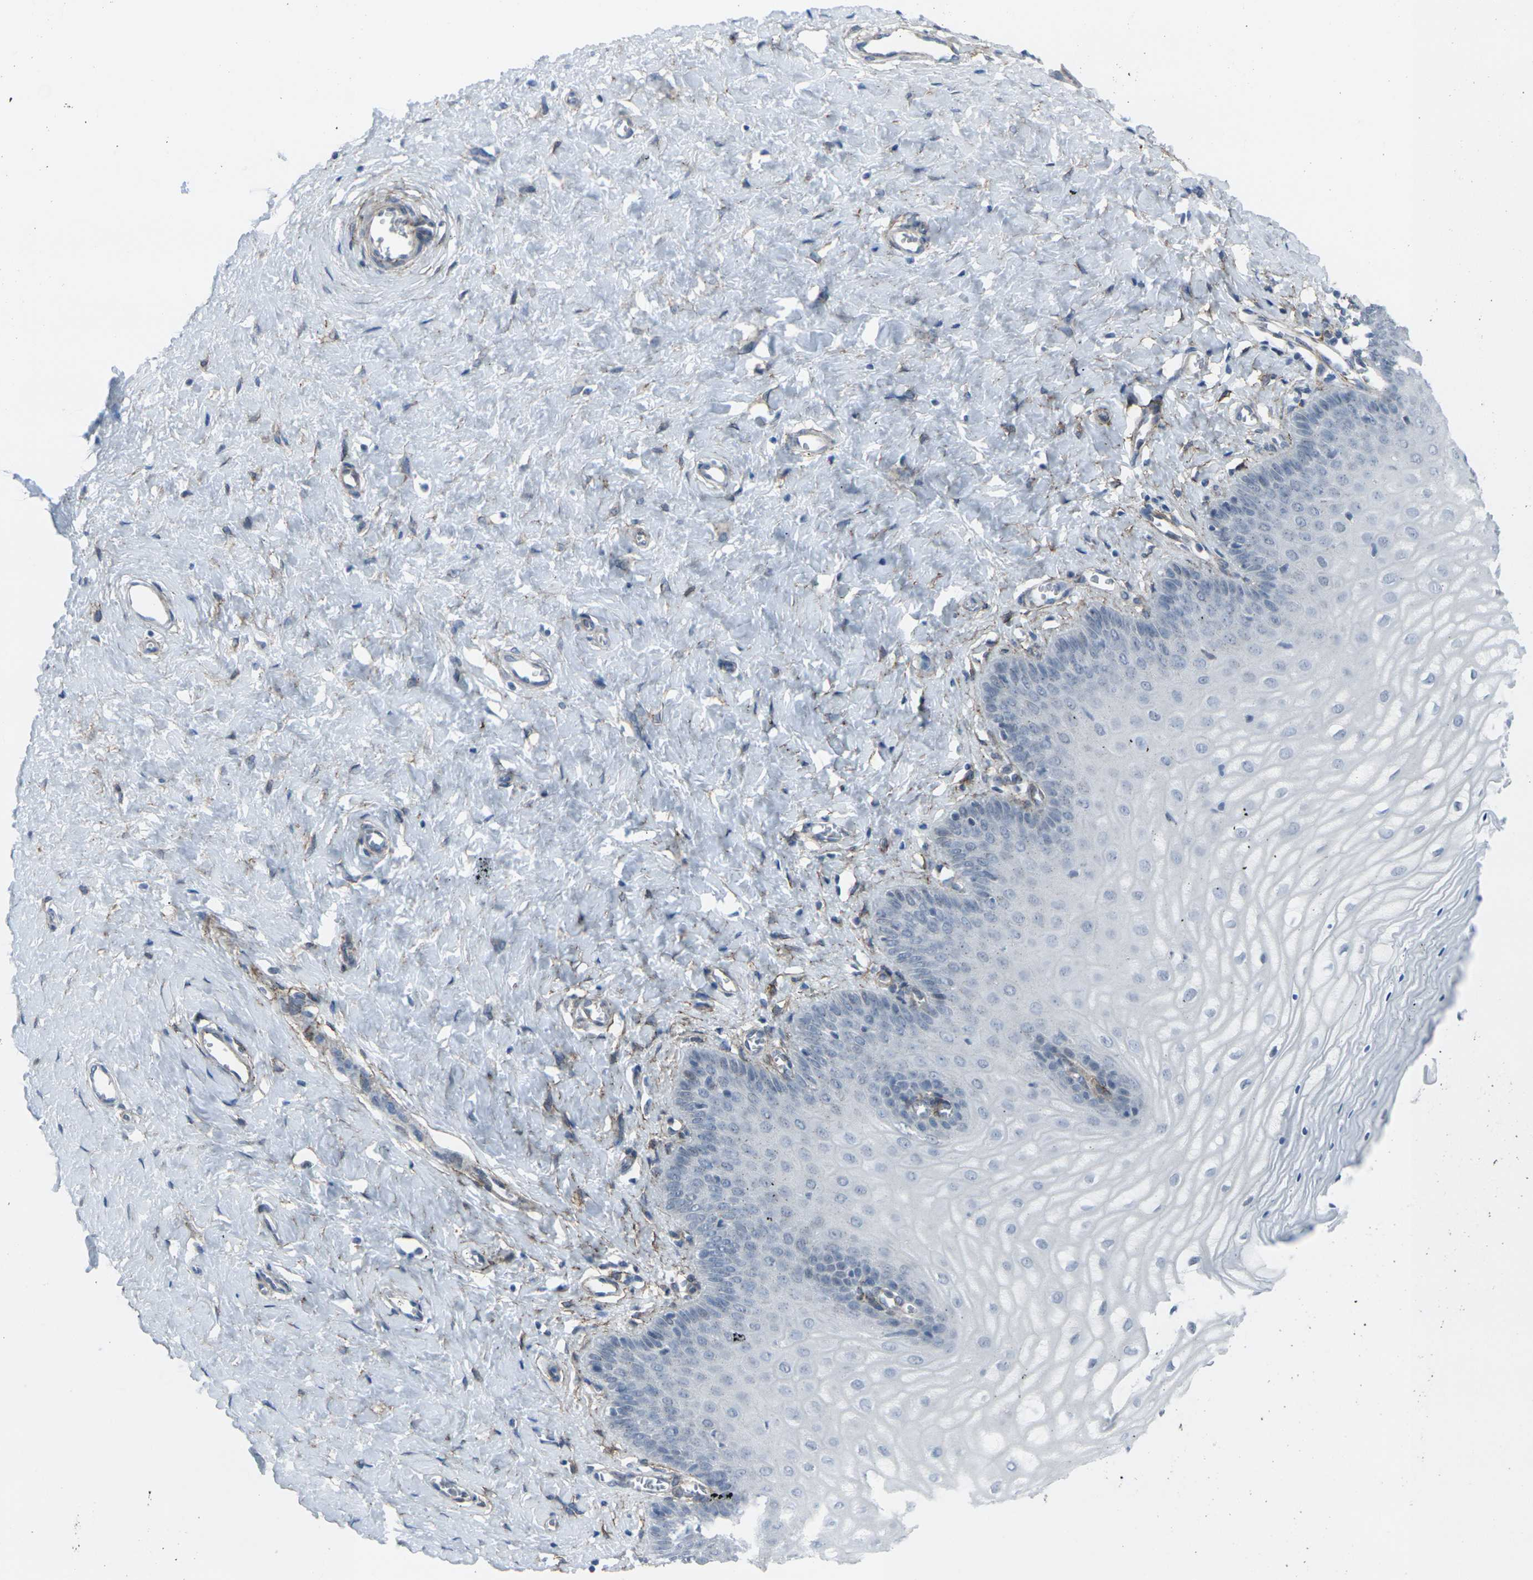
{"staining": {"intensity": "moderate", "quantity": "25%-75%", "location": "cytoplasmic/membranous"}, "tissue": "cervix", "cell_type": "Glandular cells", "image_type": "normal", "snomed": [{"axis": "morphology", "description": "Normal tissue, NOS"}, {"axis": "topography", "description": "Cervix"}], "caption": "Unremarkable cervix demonstrates moderate cytoplasmic/membranous positivity in about 25%-75% of glandular cells, visualized by immunohistochemistry.", "gene": "CDH11", "patient": {"sex": "female", "age": 55}}